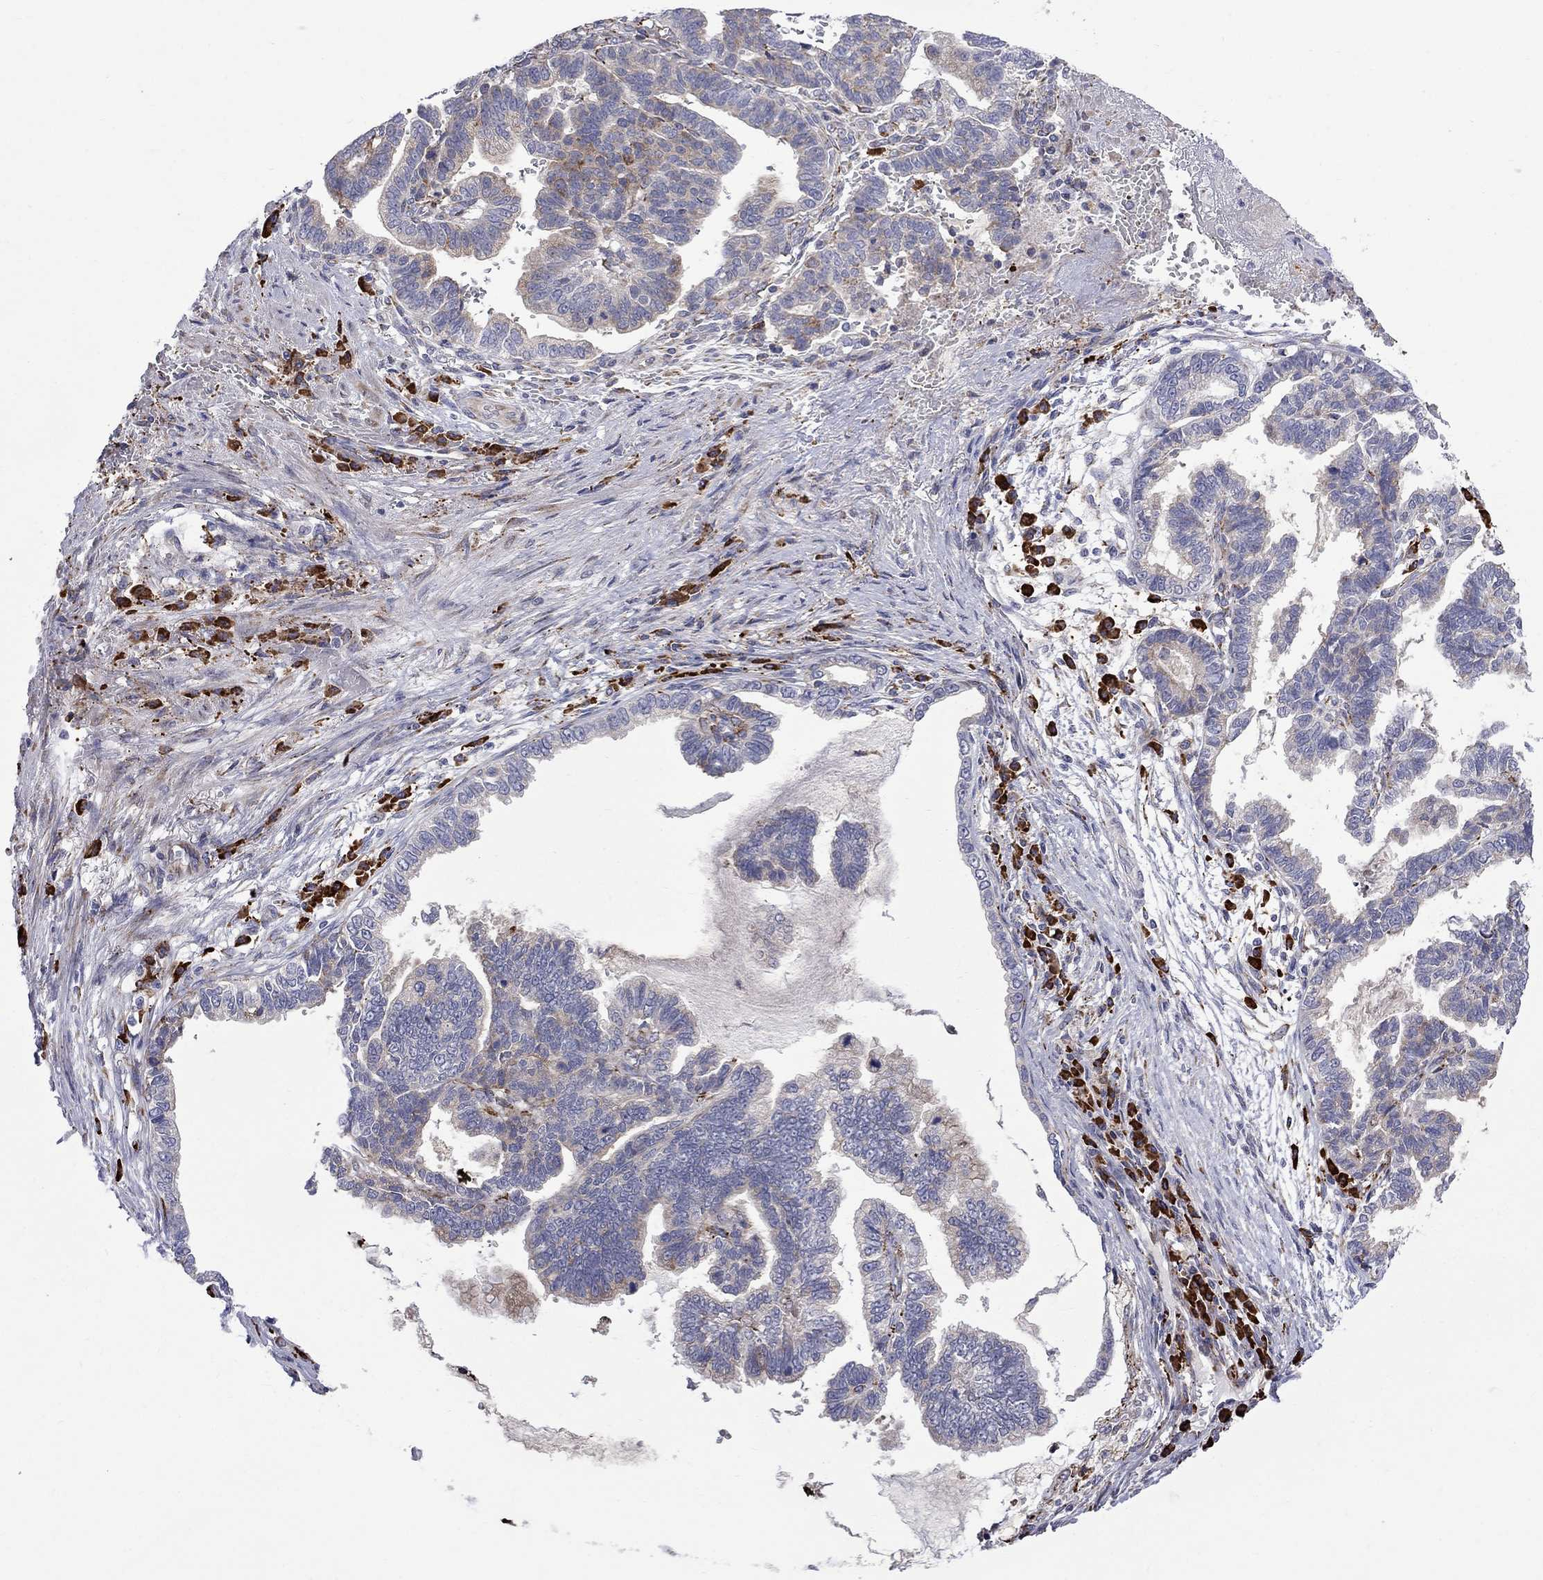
{"staining": {"intensity": "weak", "quantity": "<25%", "location": "cytoplasmic/membranous"}, "tissue": "stomach cancer", "cell_type": "Tumor cells", "image_type": "cancer", "snomed": [{"axis": "morphology", "description": "Adenocarcinoma, NOS"}, {"axis": "topography", "description": "Stomach"}], "caption": "An immunohistochemistry micrograph of stomach cancer is shown. There is no staining in tumor cells of stomach cancer. (DAB immunohistochemistry (IHC) with hematoxylin counter stain).", "gene": "ASNS", "patient": {"sex": "male", "age": 83}}